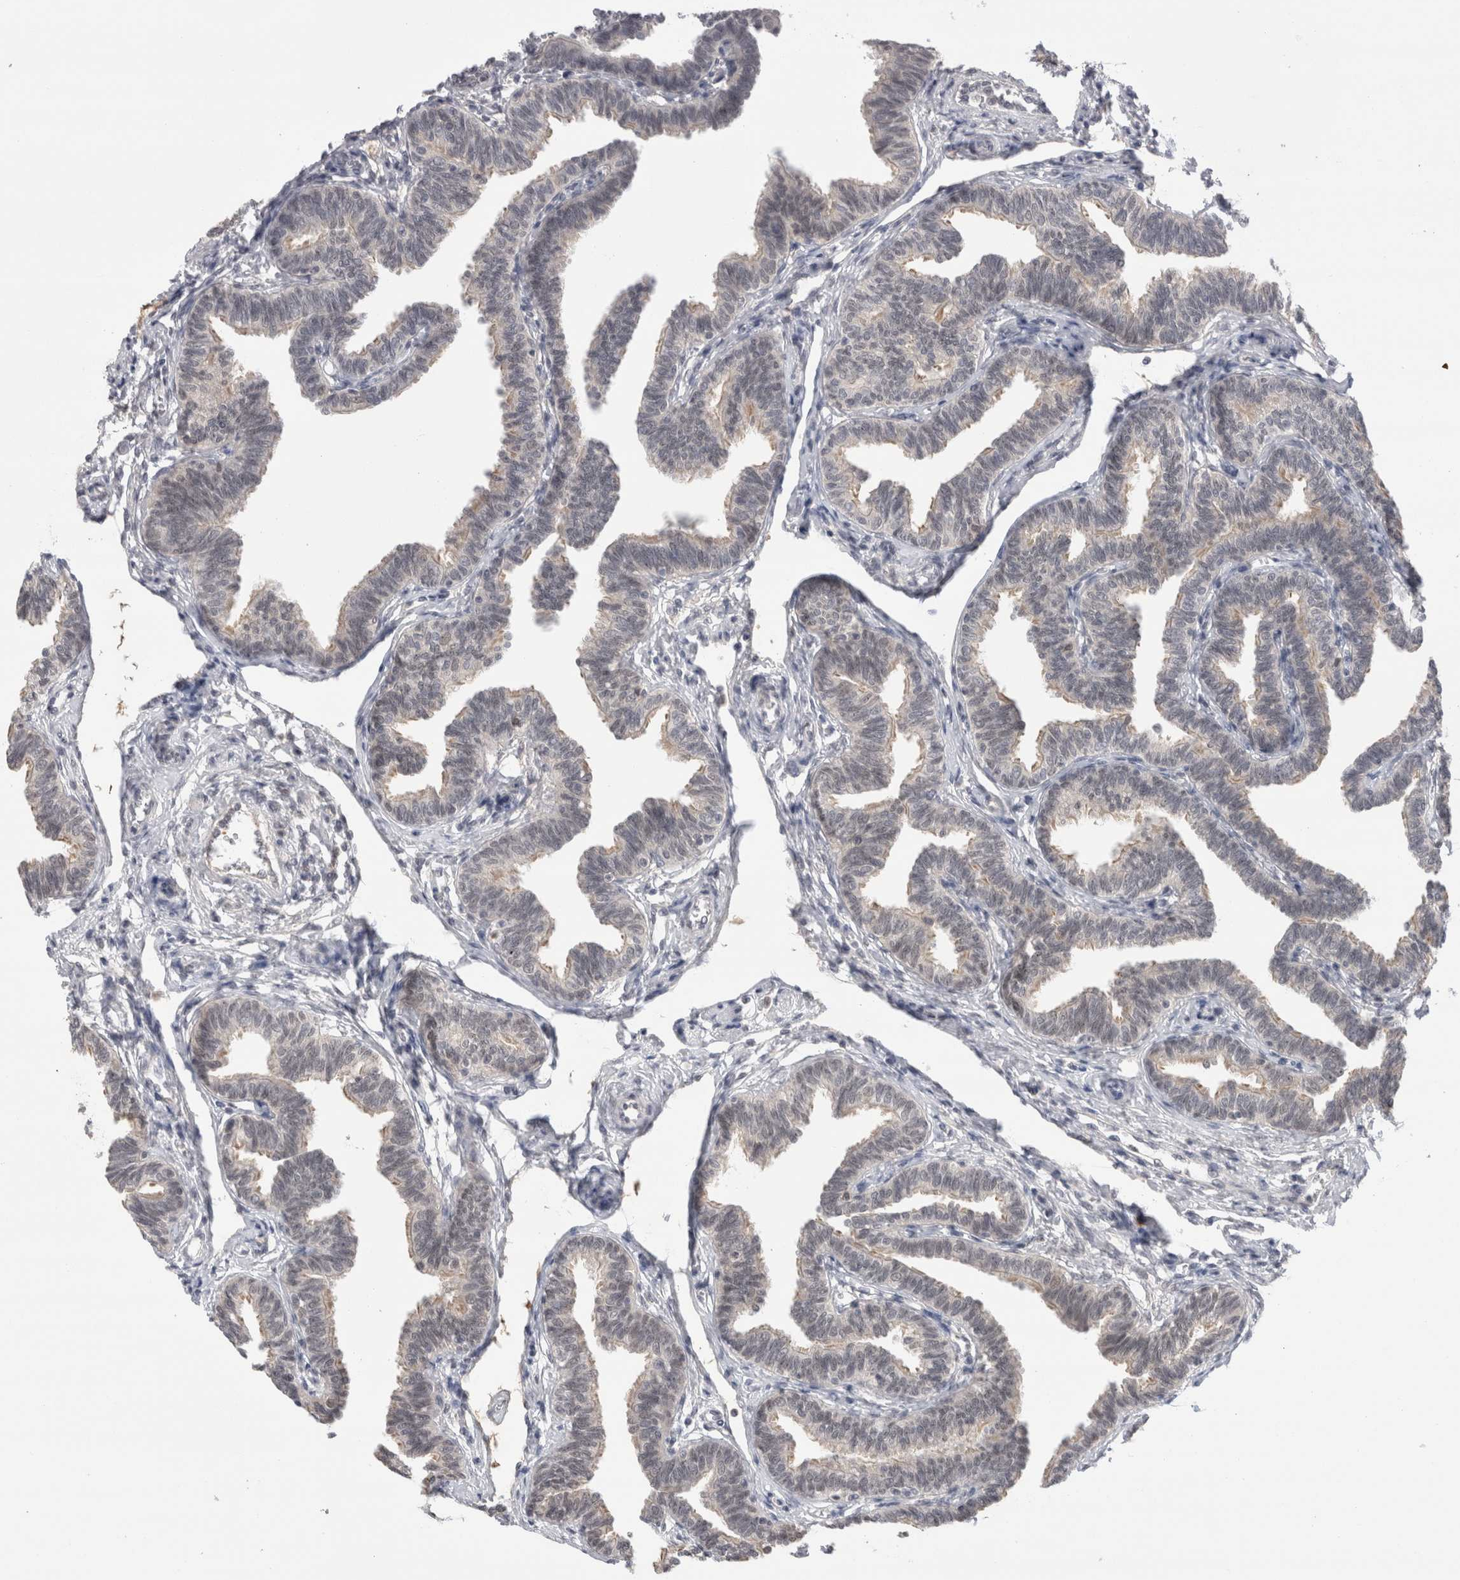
{"staining": {"intensity": "moderate", "quantity": "25%-75%", "location": "nuclear"}, "tissue": "fallopian tube", "cell_type": "Glandular cells", "image_type": "normal", "snomed": [{"axis": "morphology", "description": "Normal tissue, NOS"}, {"axis": "topography", "description": "Fallopian tube"}, {"axis": "topography", "description": "Ovary"}], "caption": "The micrograph exhibits immunohistochemical staining of unremarkable fallopian tube. There is moderate nuclear positivity is present in about 25%-75% of glandular cells.", "gene": "ZNF24", "patient": {"sex": "female", "age": 23}}